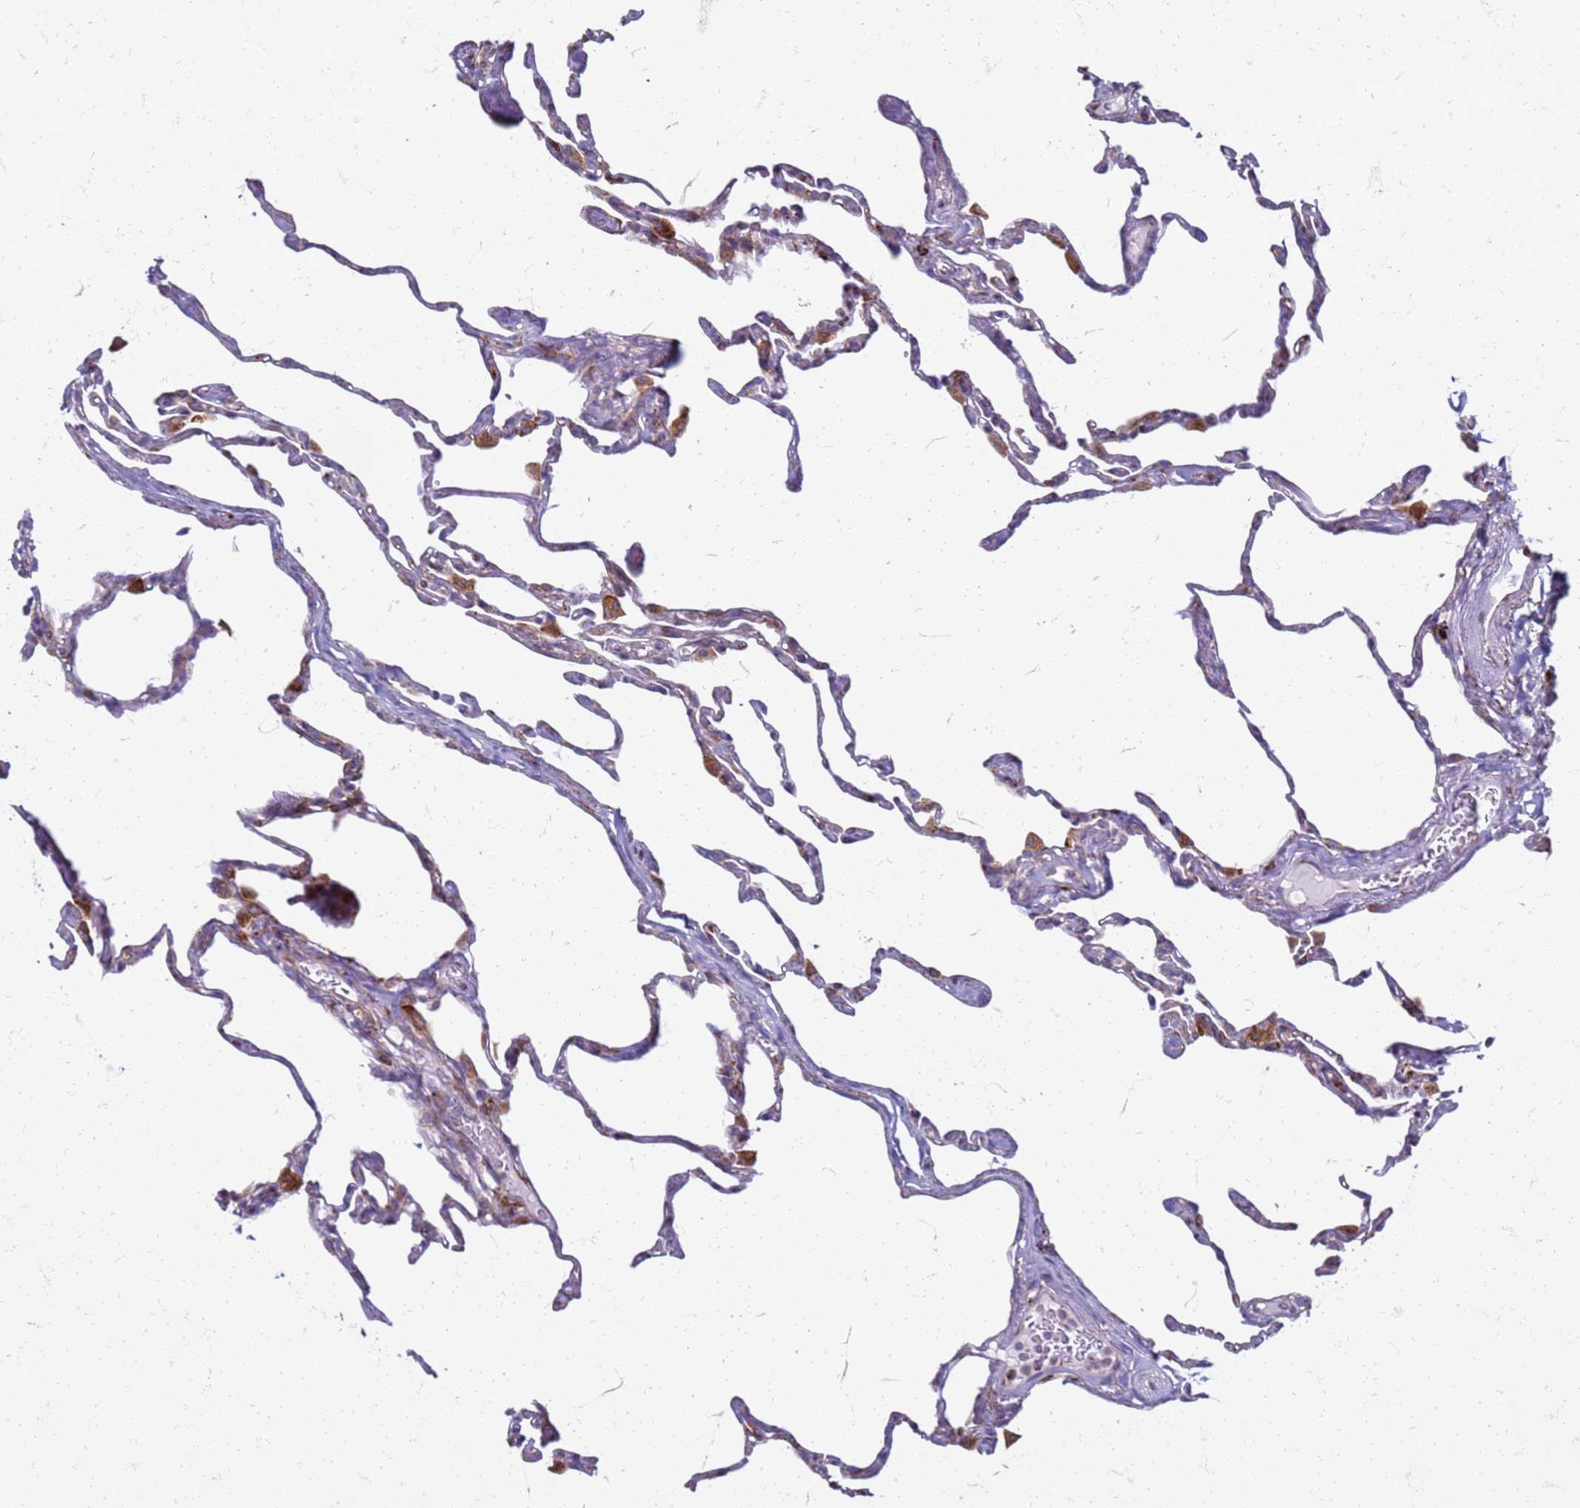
{"staining": {"intensity": "negative", "quantity": "none", "location": "none"}, "tissue": "lung", "cell_type": "Alveolar cells", "image_type": "normal", "snomed": [{"axis": "morphology", "description": "Normal tissue, NOS"}, {"axis": "topography", "description": "Lung"}], "caption": "Immunohistochemistry (IHC) micrograph of unremarkable lung stained for a protein (brown), which displays no expression in alveolar cells.", "gene": "PDK3", "patient": {"sex": "male", "age": 65}}